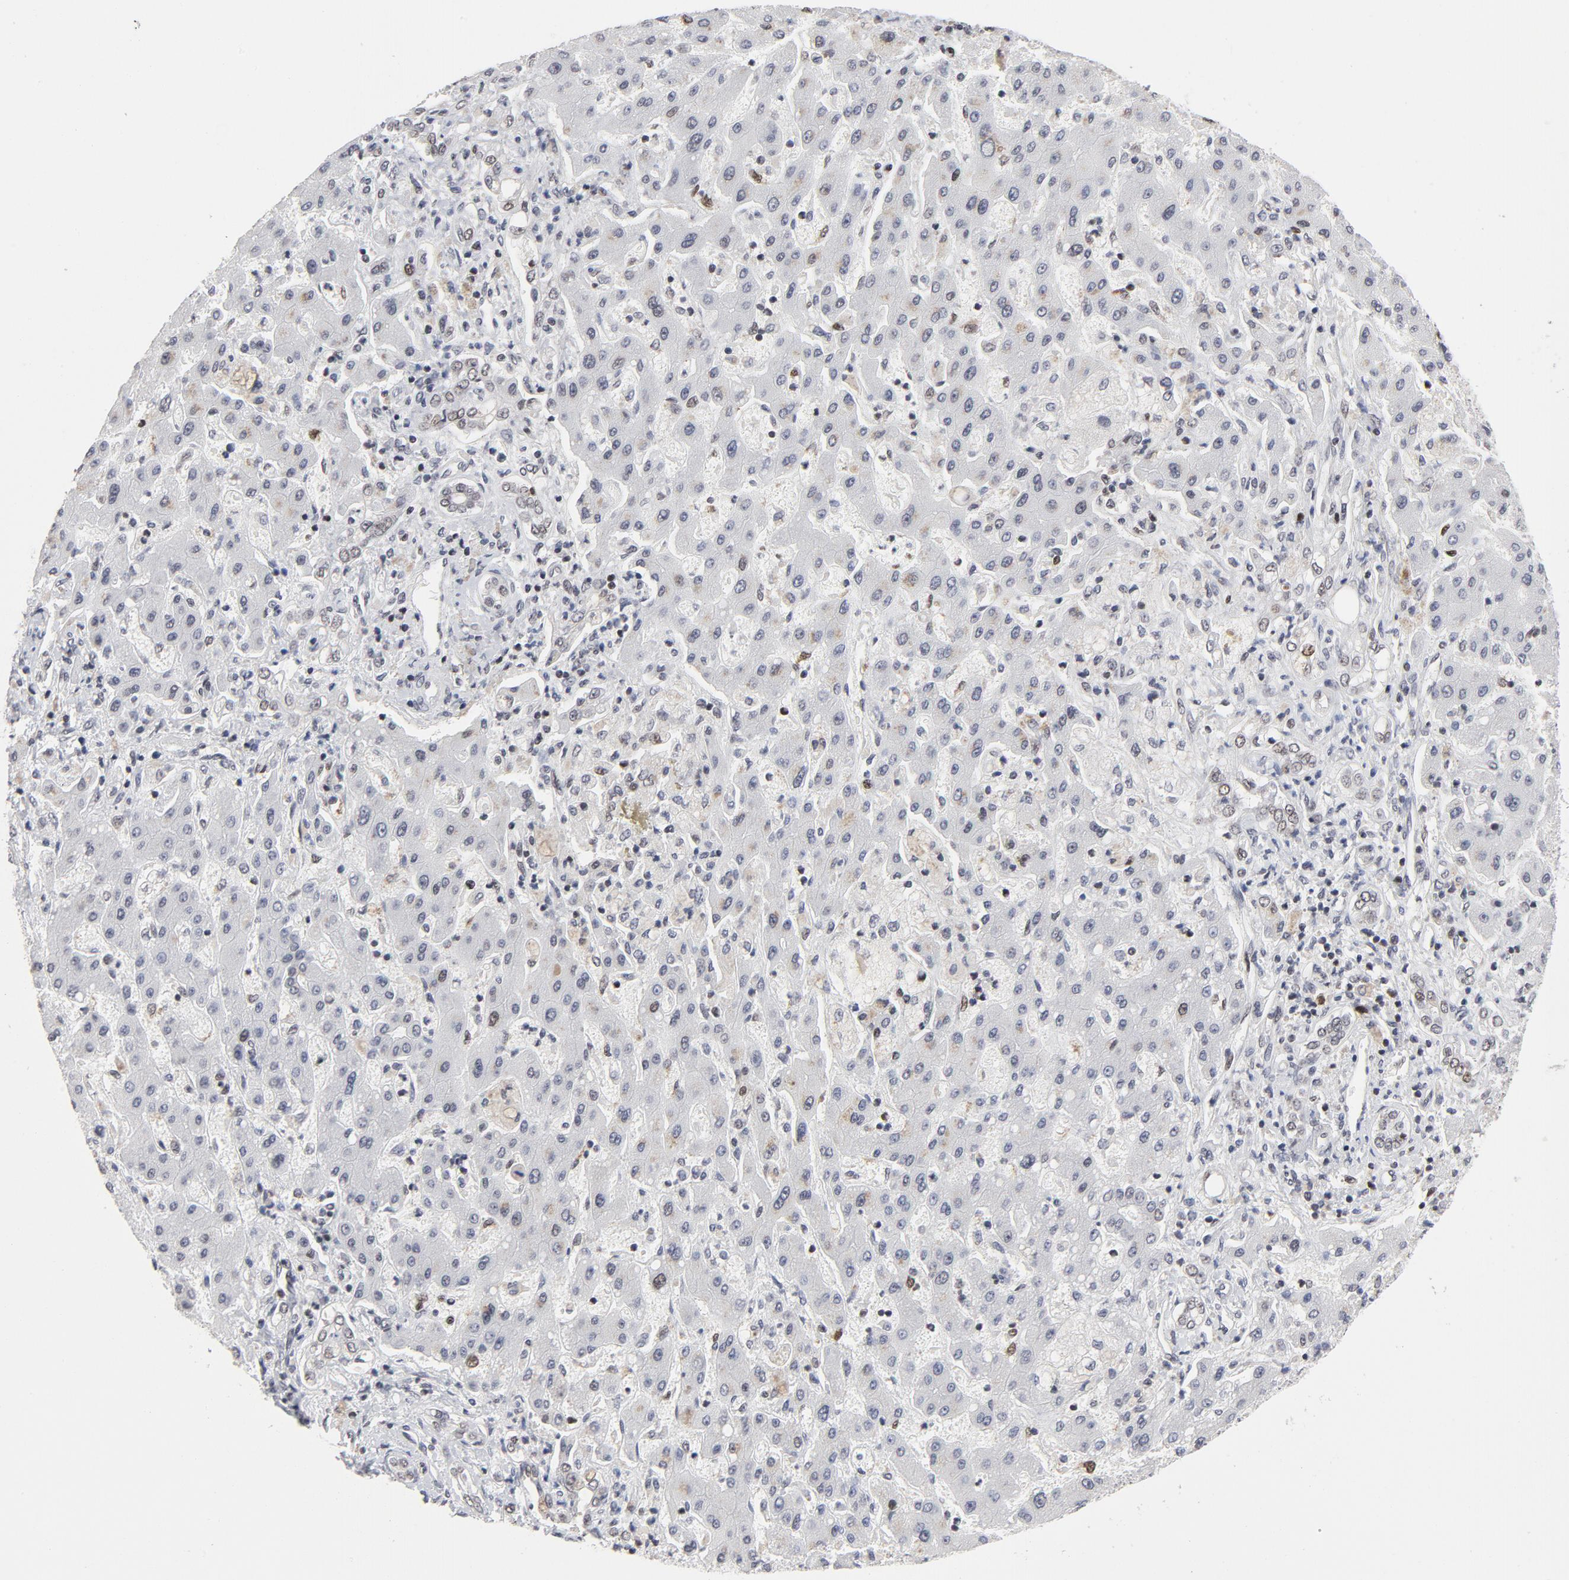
{"staining": {"intensity": "negative", "quantity": "none", "location": "none"}, "tissue": "liver cancer", "cell_type": "Tumor cells", "image_type": "cancer", "snomed": [{"axis": "morphology", "description": "Cholangiocarcinoma"}, {"axis": "topography", "description": "Liver"}], "caption": "IHC image of neoplastic tissue: cholangiocarcinoma (liver) stained with DAB (3,3'-diaminobenzidine) reveals no significant protein expression in tumor cells.", "gene": "RFC4", "patient": {"sex": "male", "age": 50}}